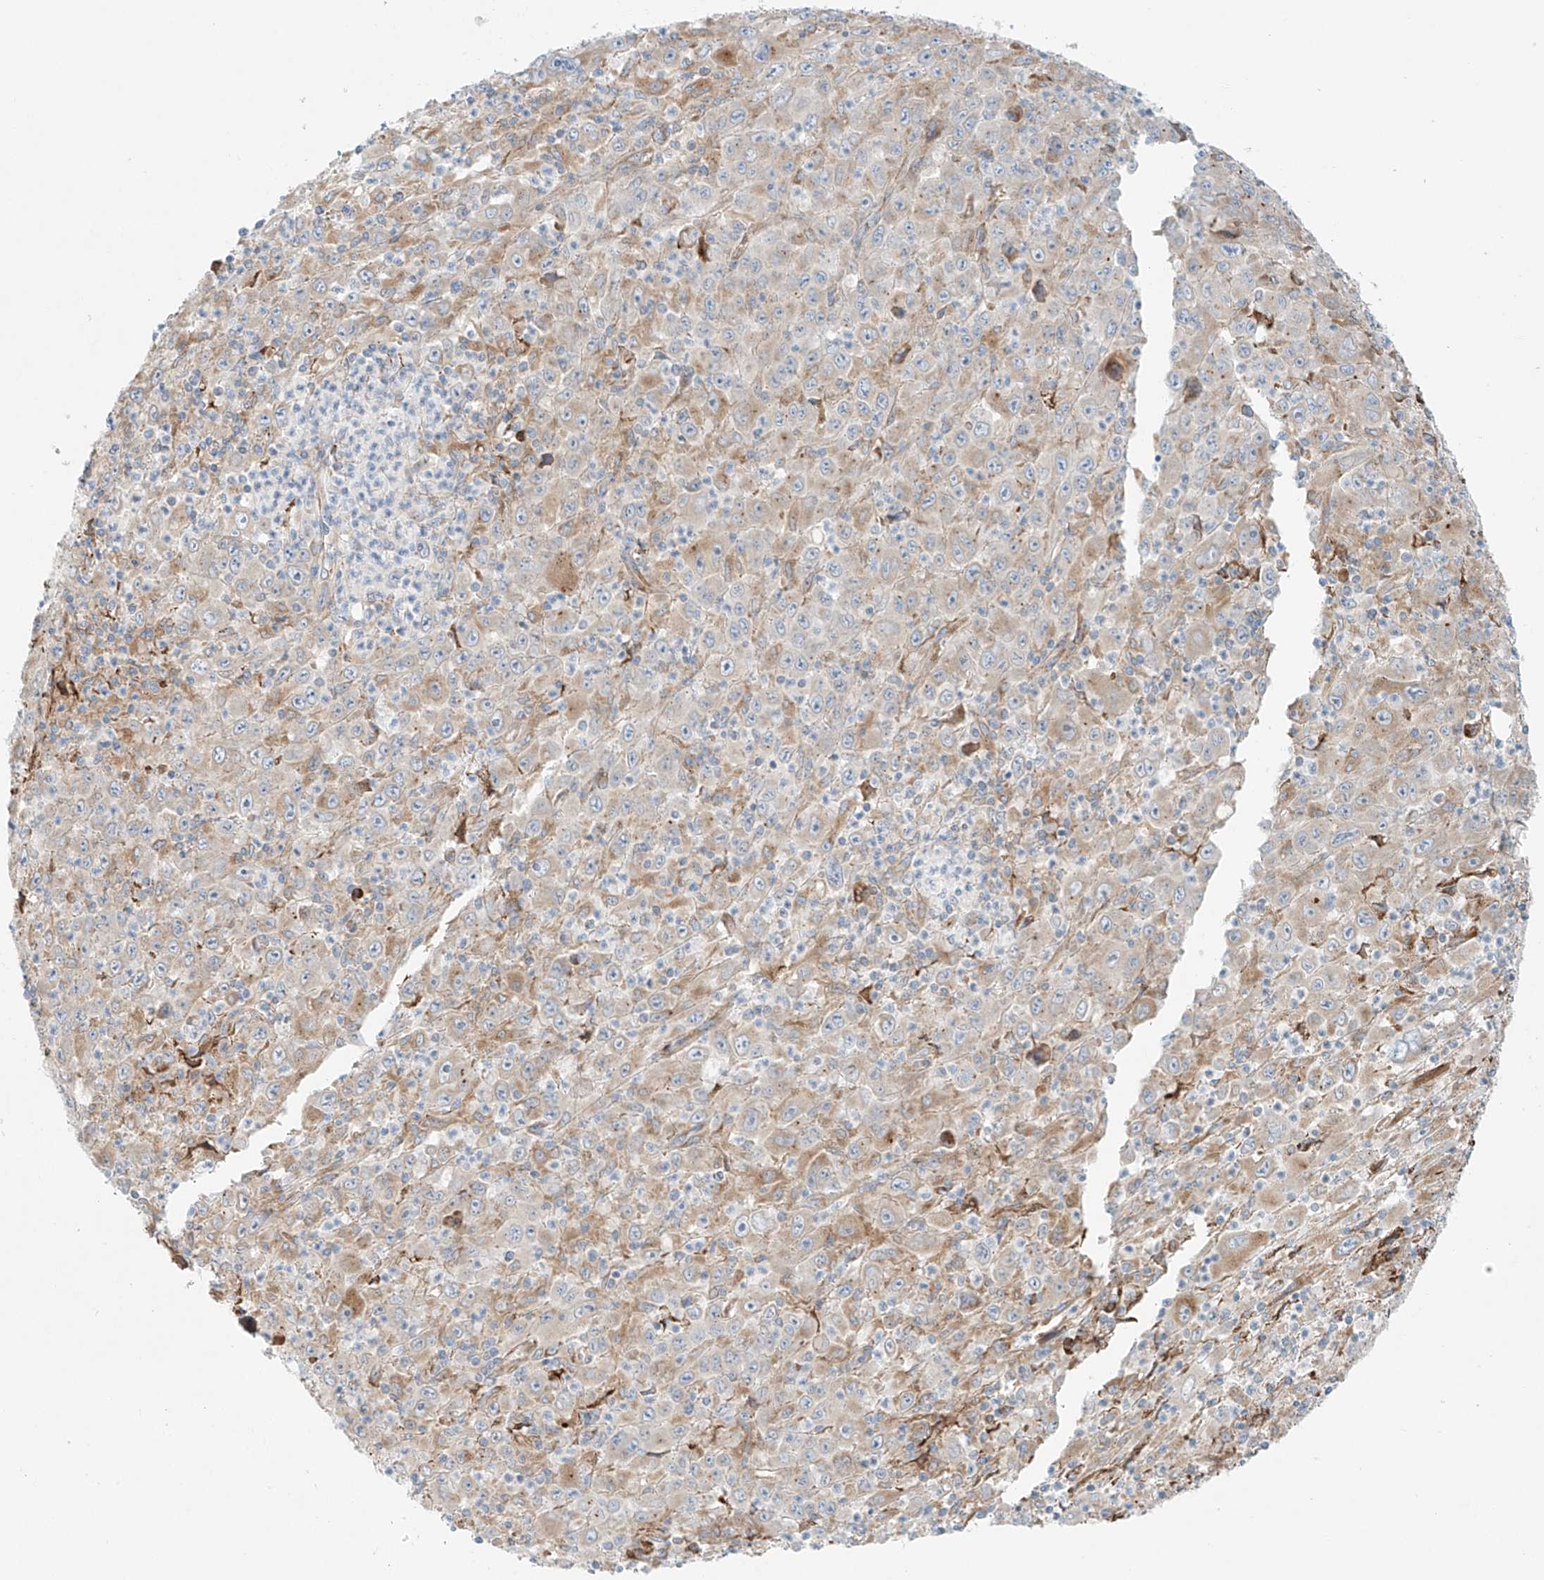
{"staining": {"intensity": "weak", "quantity": "25%-75%", "location": "cytoplasmic/membranous"}, "tissue": "melanoma", "cell_type": "Tumor cells", "image_type": "cancer", "snomed": [{"axis": "morphology", "description": "Malignant melanoma, Metastatic site"}, {"axis": "topography", "description": "Skin"}], "caption": "IHC staining of melanoma, which shows low levels of weak cytoplasmic/membranous staining in about 25%-75% of tumor cells indicating weak cytoplasmic/membranous protein staining. The staining was performed using DAB (3,3'-diaminobenzidine) (brown) for protein detection and nuclei were counterstained in hematoxylin (blue).", "gene": "EIPR1", "patient": {"sex": "female", "age": 56}}